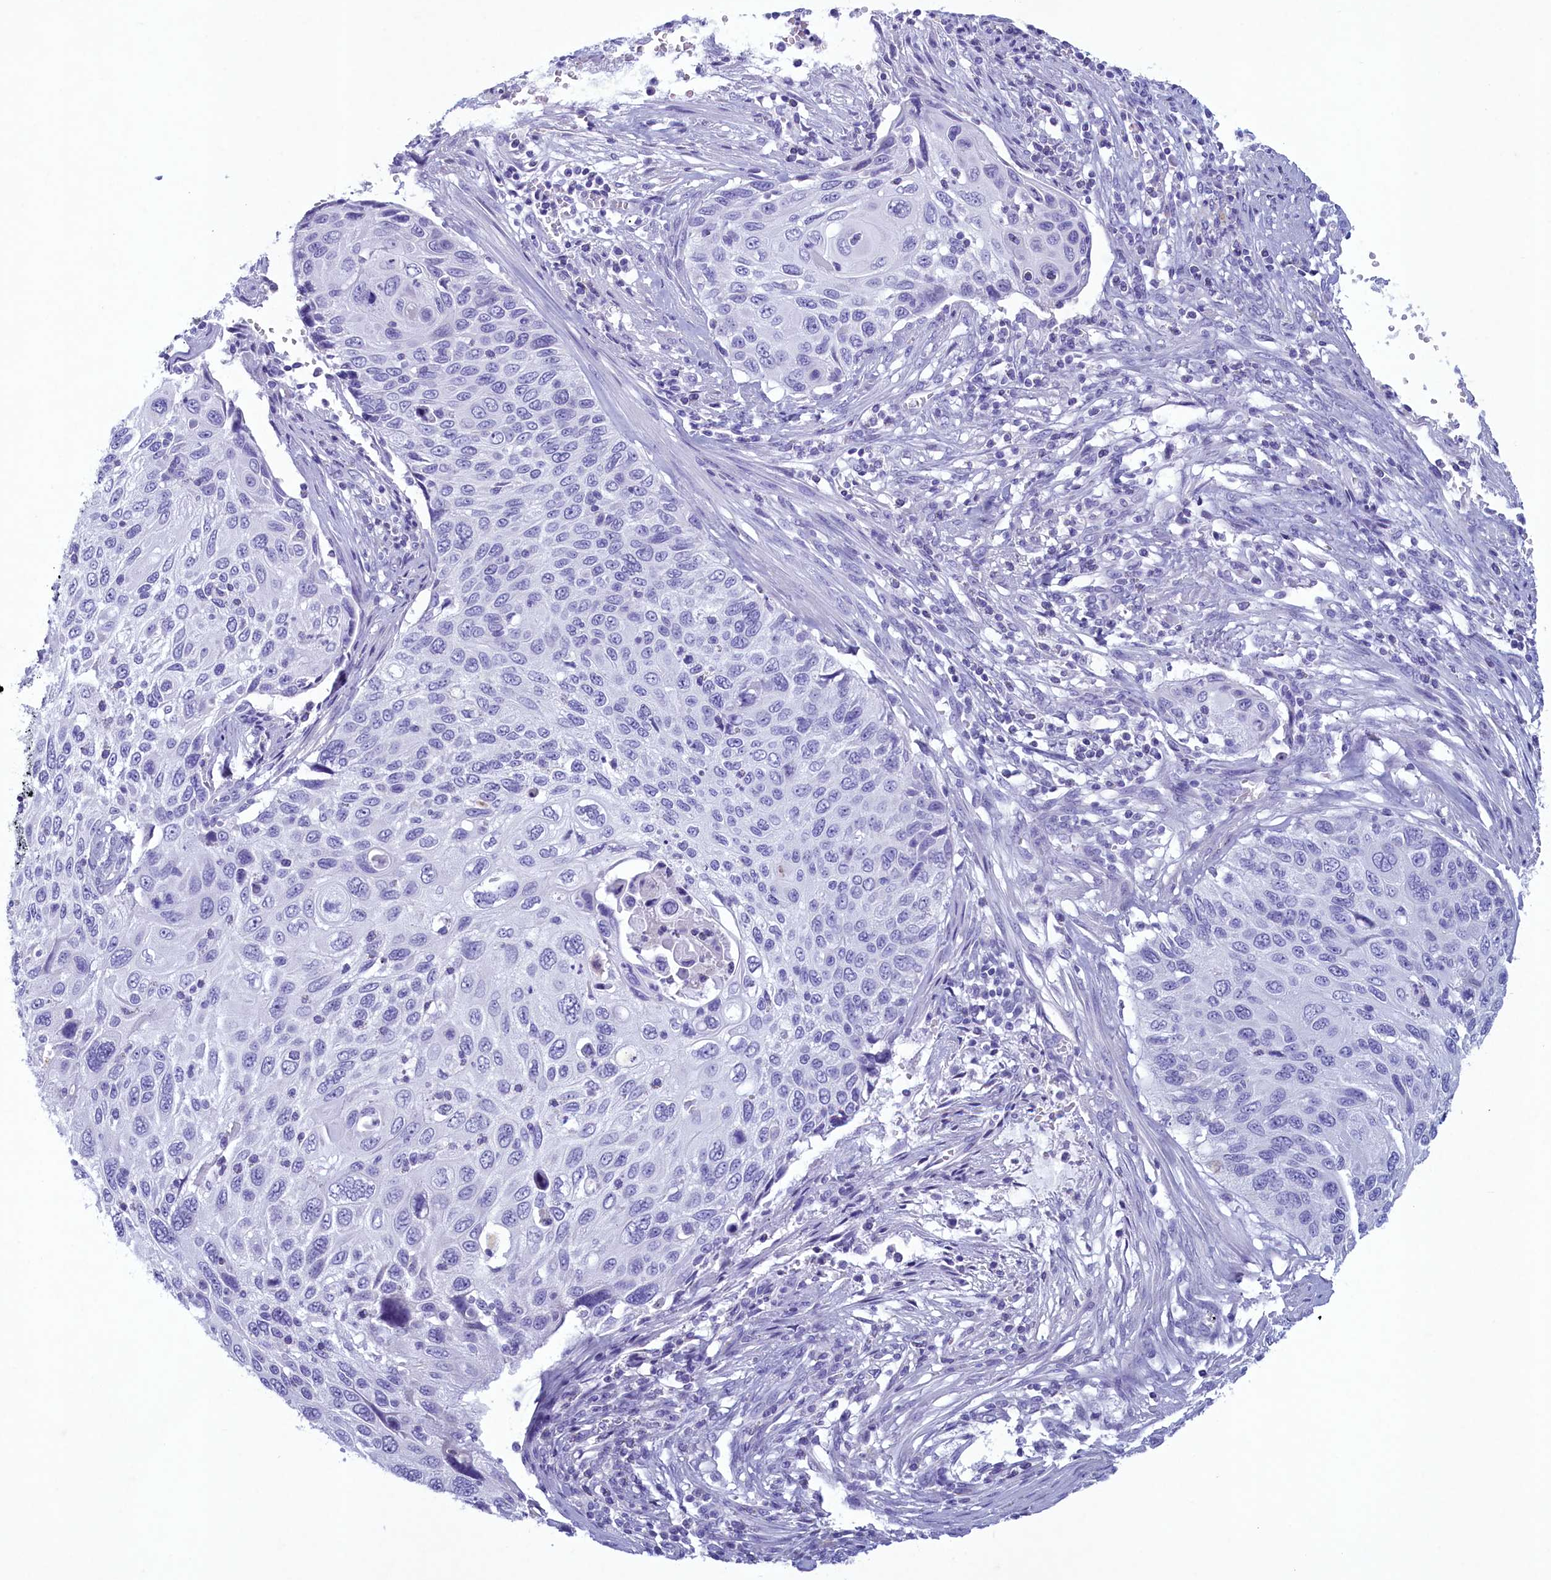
{"staining": {"intensity": "negative", "quantity": "none", "location": "none"}, "tissue": "cervical cancer", "cell_type": "Tumor cells", "image_type": "cancer", "snomed": [{"axis": "morphology", "description": "Squamous cell carcinoma, NOS"}, {"axis": "topography", "description": "Cervix"}], "caption": "A micrograph of squamous cell carcinoma (cervical) stained for a protein shows no brown staining in tumor cells.", "gene": "CIAO2B", "patient": {"sex": "female", "age": 70}}